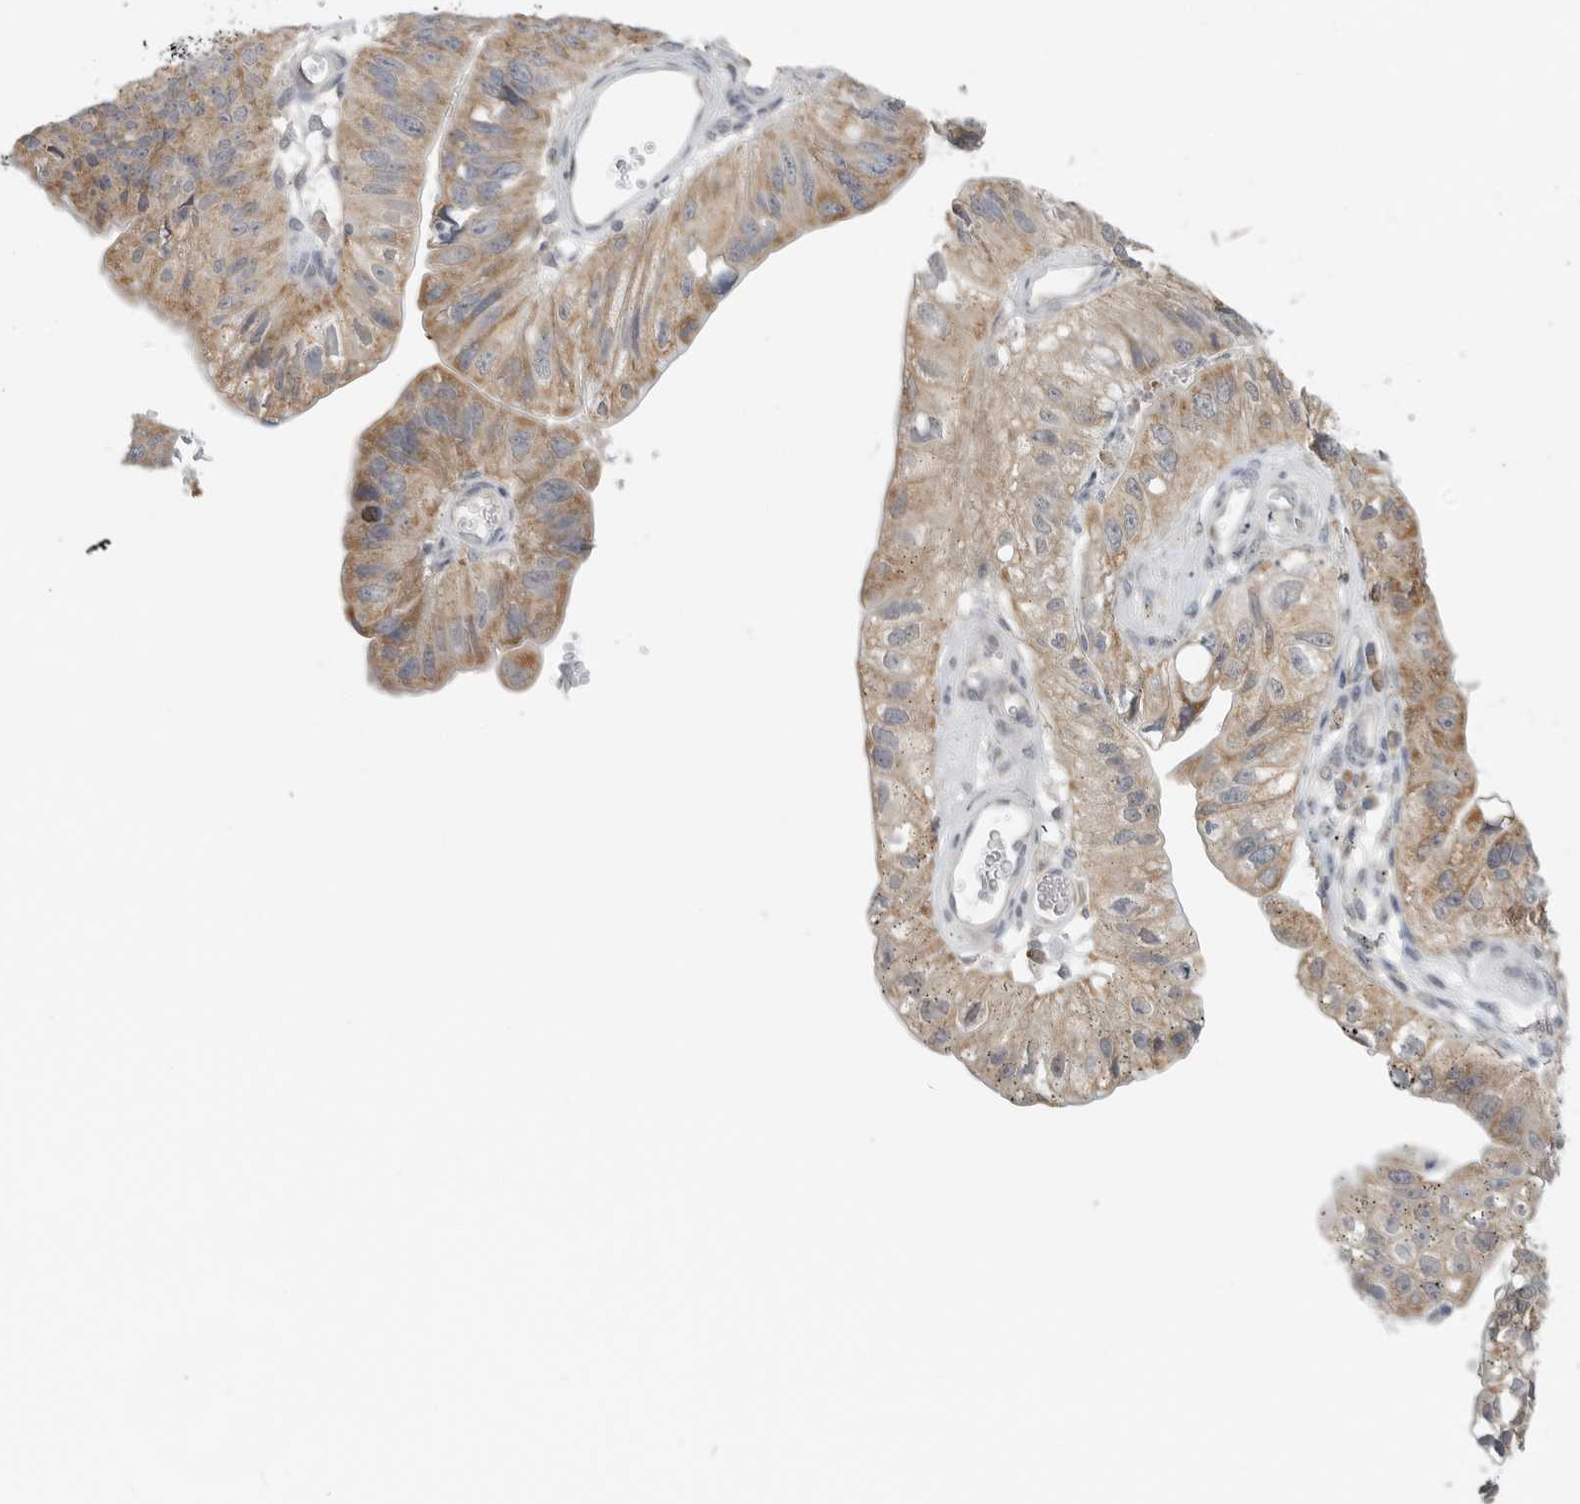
{"staining": {"intensity": "moderate", "quantity": ">75%", "location": "cytoplasmic/membranous"}, "tissue": "stomach cancer", "cell_type": "Tumor cells", "image_type": "cancer", "snomed": [{"axis": "morphology", "description": "Adenocarcinoma, NOS"}, {"axis": "topography", "description": "Stomach"}], "caption": "A high-resolution micrograph shows immunohistochemistry staining of adenocarcinoma (stomach), which displays moderate cytoplasmic/membranous staining in about >75% of tumor cells.", "gene": "IL12RB2", "patient": {"sex": "male", "age": 59}}